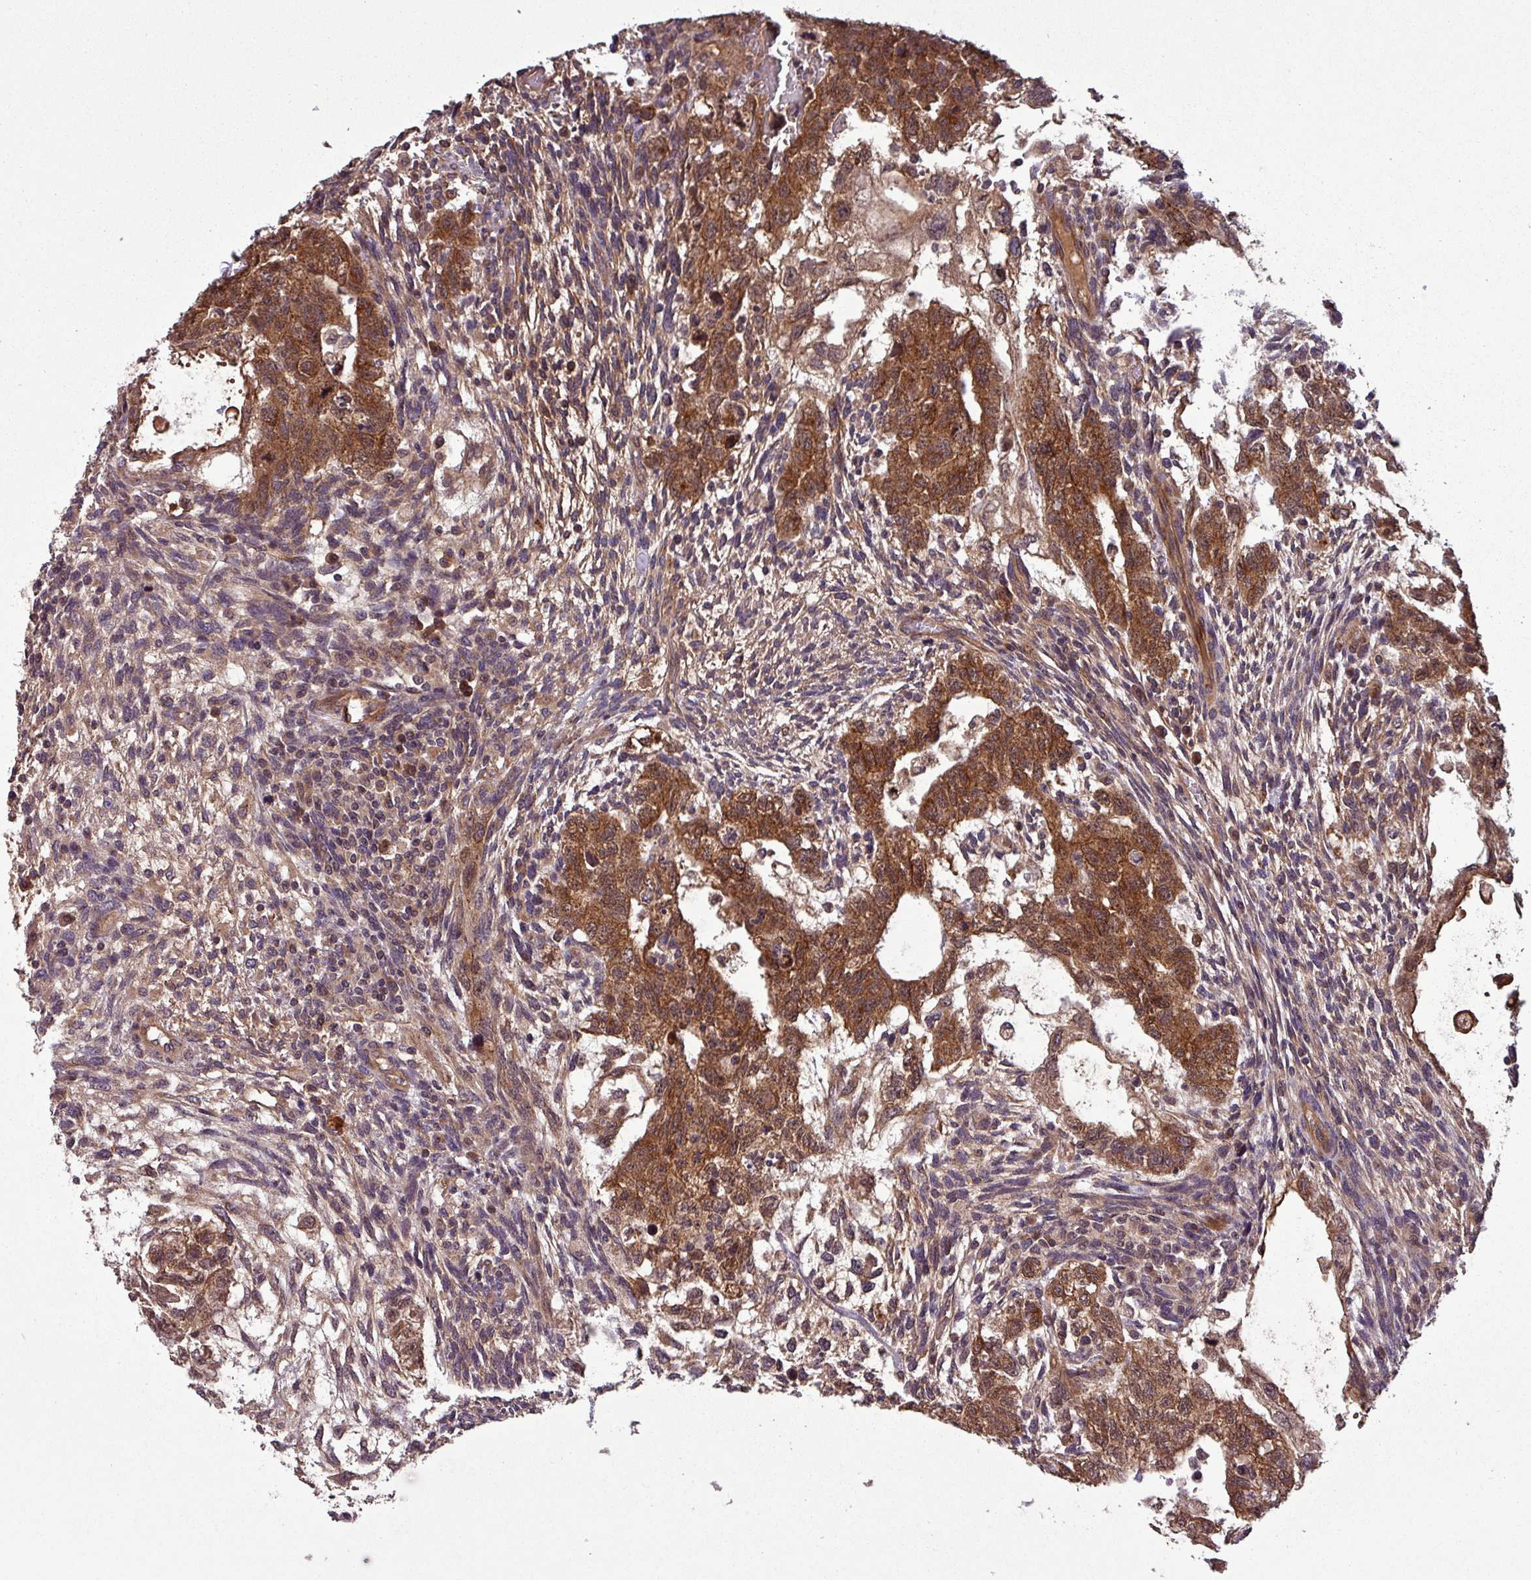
{"staining": {"intensity": "strong", "quantity": ">75%", "location": "cytoplasmic/membranous,nuclear"}, "tissue": "testis cancer", "cell_type": "Tumor cells", "image_type": "cancer", "snomed": [{"axis": "morphology", "description": "Normal tissue, NOS"}, {"axis": "morphology", "description": "Carcinoma, Embryonal, NOS"}, {"axis": "topography", "description": "Testis"}], "caption": "A high amount of strong cytoplasmic/membranous and nuclear expression is present in about >75% of tumor cells in testis cancer tissue.", "gene": "PUS1", "patient": {"sex": "male", "age": 36}}